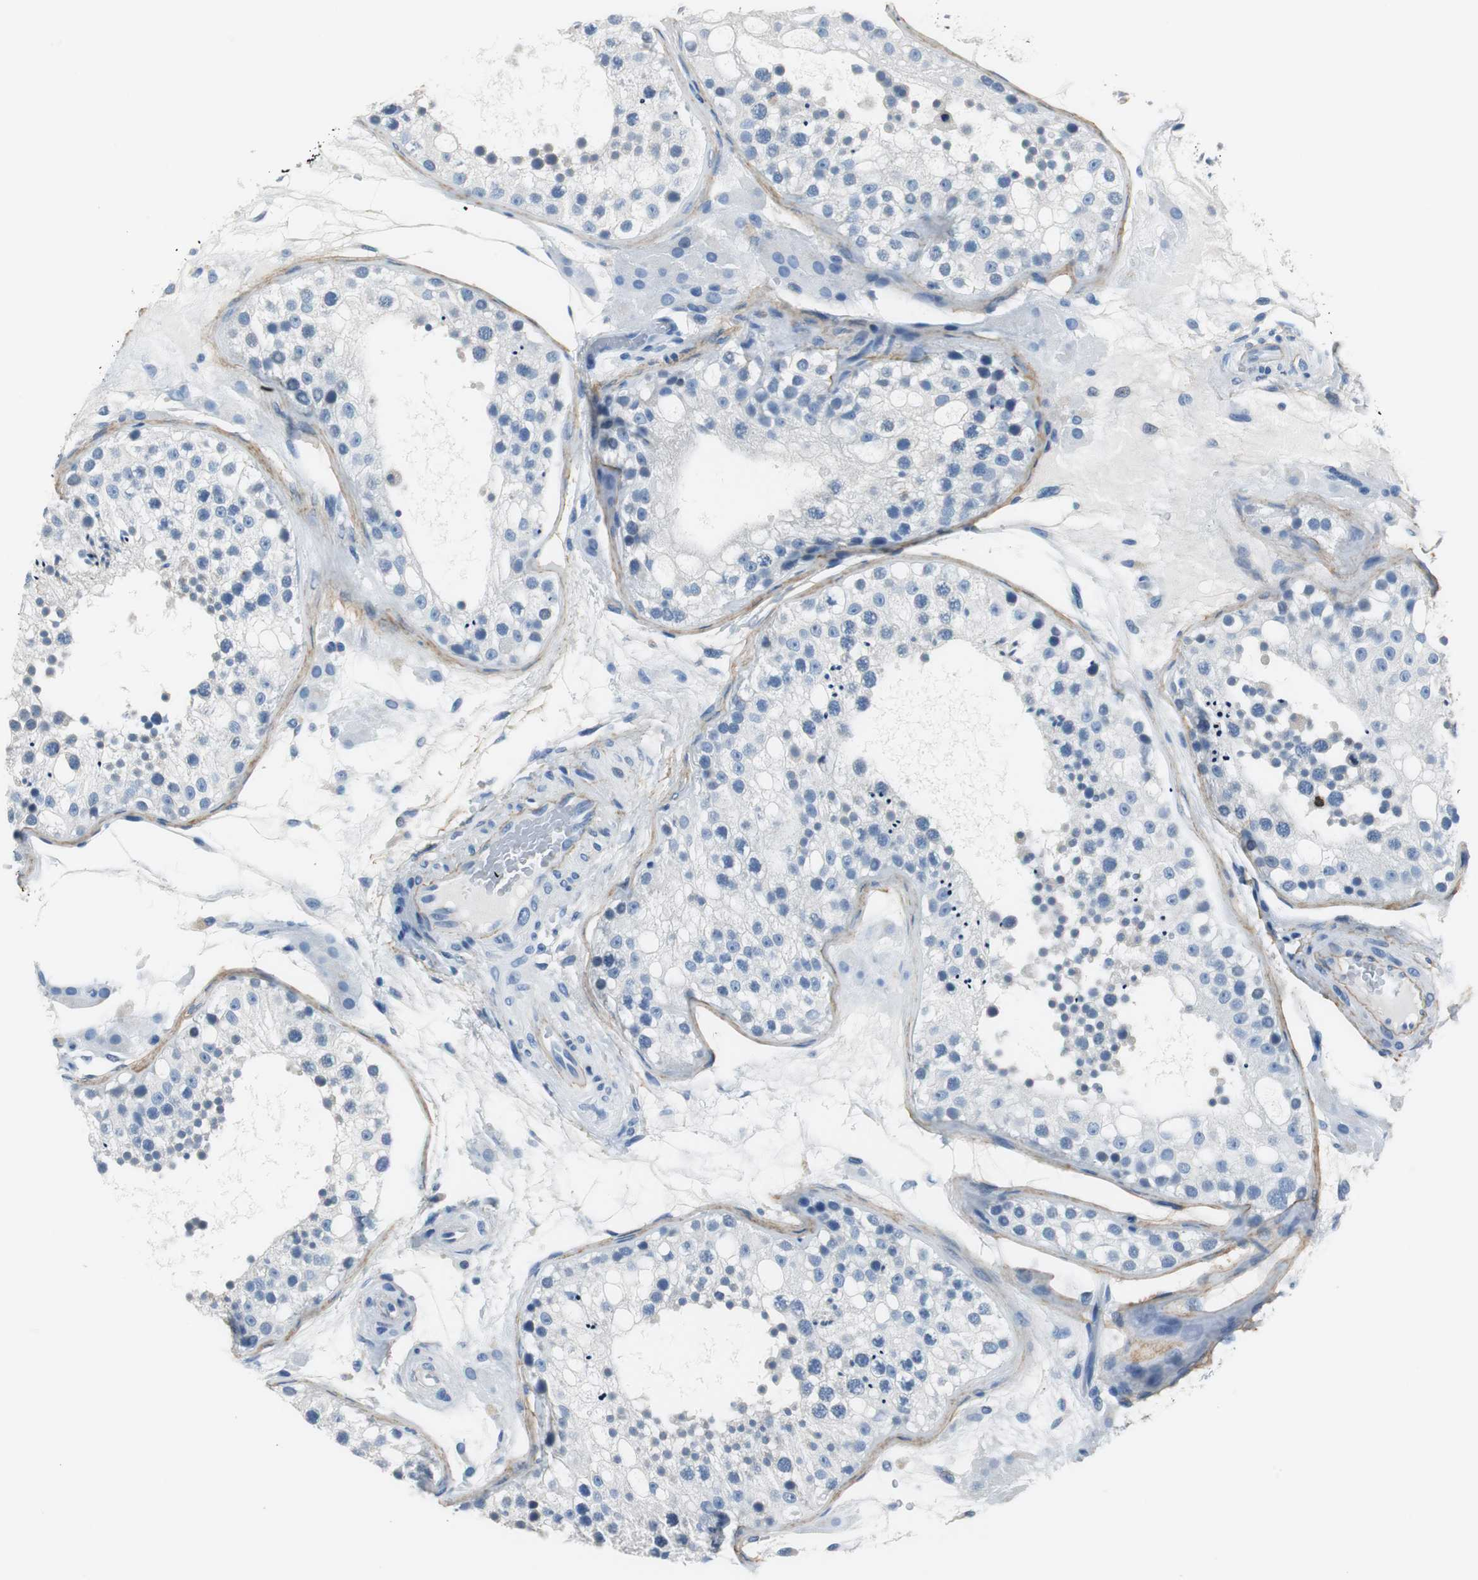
{"staining": {"intensity": "negative", "quantity": "none", "location": "none"}, "tissue": "testis", "cell_type": "Cells in seminiferous ducts", "image_type": "normal", "snomed": [{"axis": "morphology", "description": "Normal tissue, NOS"}, {"axis": "topography", "description": "Testis"}], "caption": "Immunohistochemistry of normal testis reveals no expression in cells in seminiferous ducts.", "gene": "MUC7", "patient": {"sex": "male", "age": 26}}